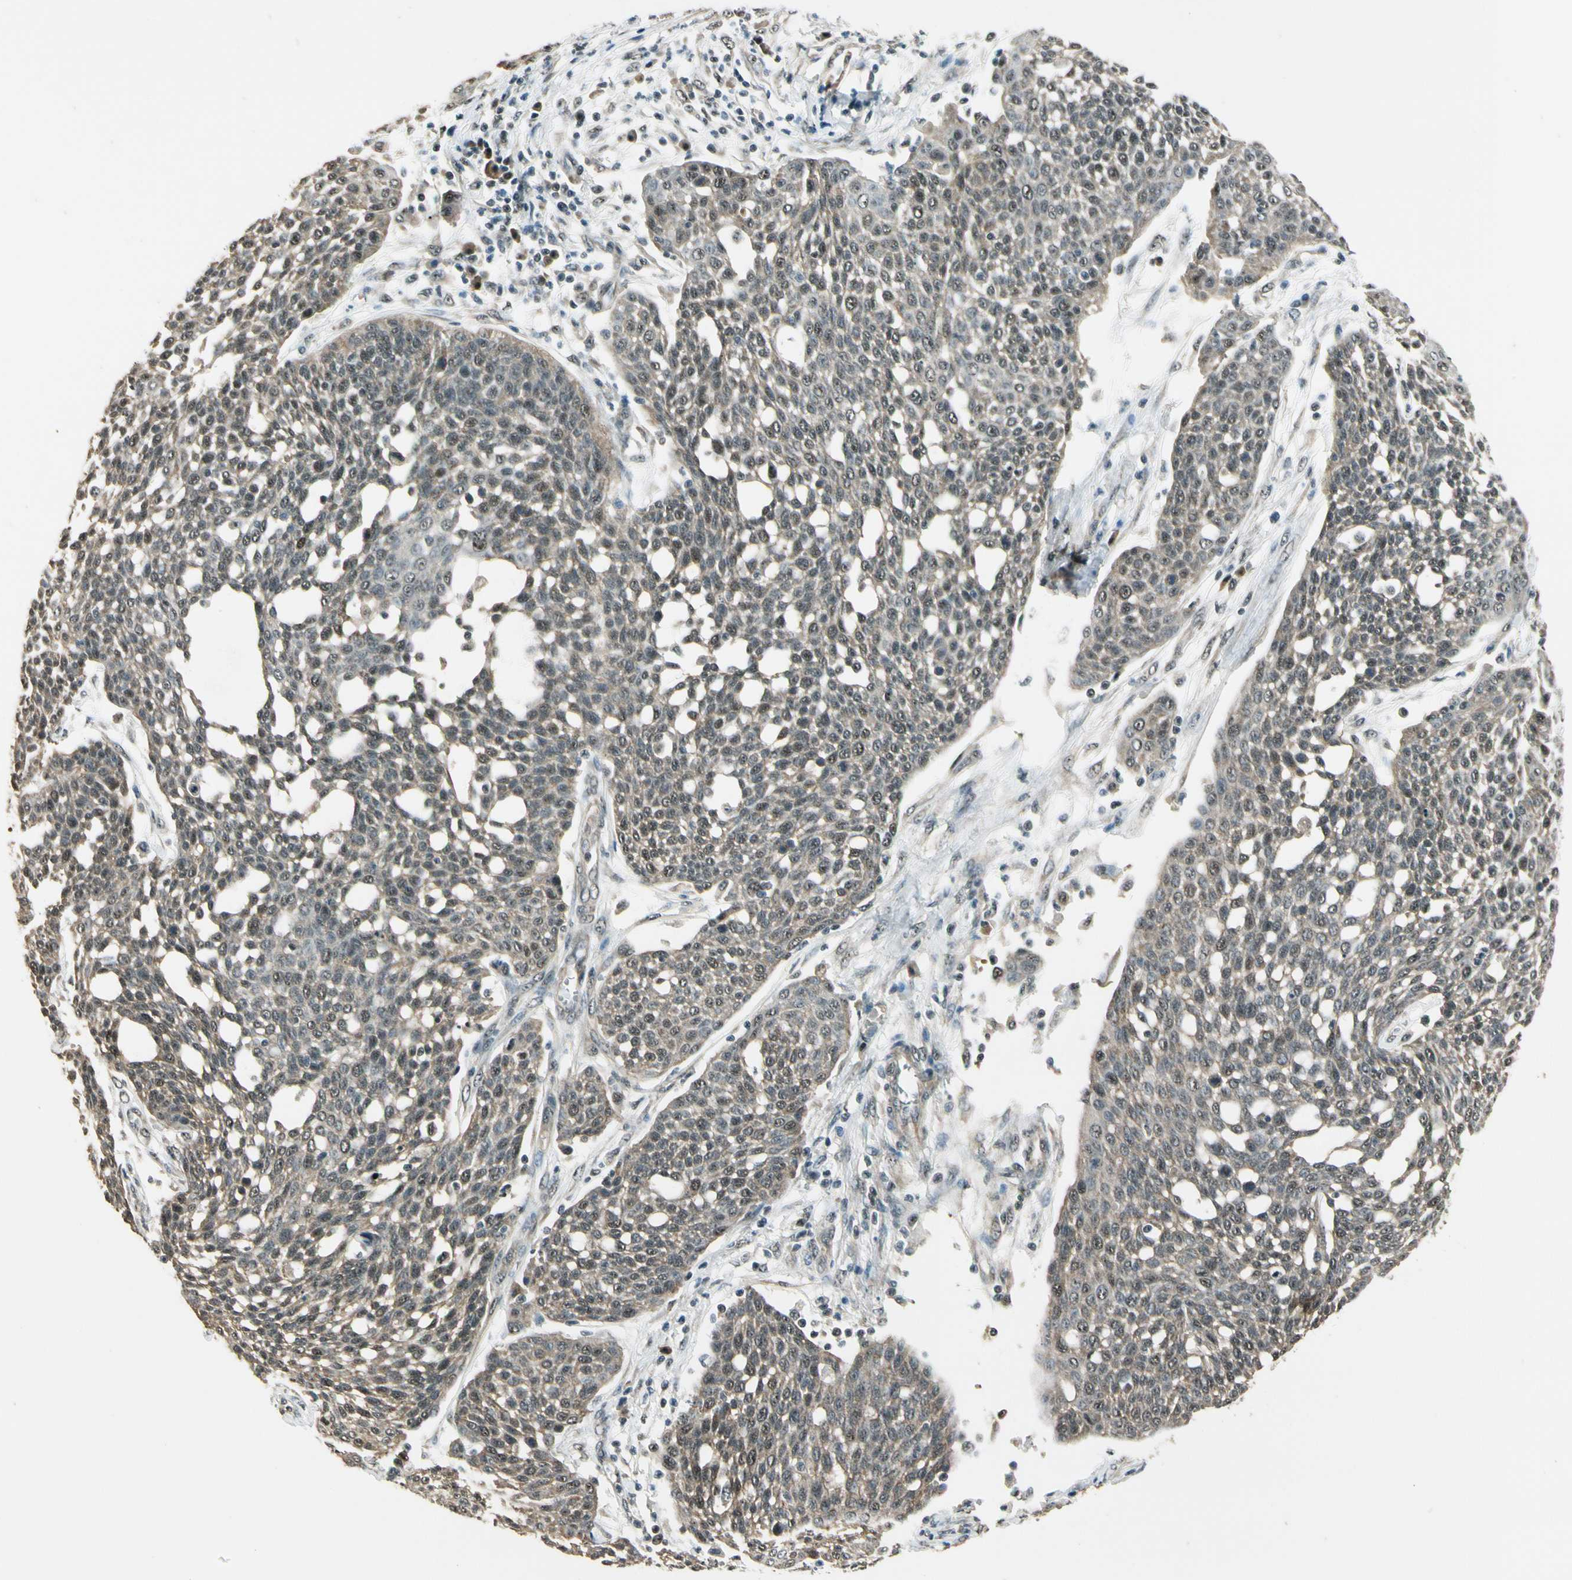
{"staining": {"intensity": "weak", "quantity": ">75%", "location": "cytoplasmic/membranous,nuclear"}, "tissue": "cervical cancer", "cell_type": "Tumor cells", "image_type": "cancer", "snomed": [{"axis": "morphology", "description": "Squamous cell carcinoma, NOS"}, {"axis": "topography", "description": "Cervix"}], "caption": "An immunohistochemistry image of neoplastic tissue is shown. Protein staining in brown highlights weak cytoplasmic/membranous and nuclear positivity in squamous cell carcinoma (cervical) within tumor cells. The protein of interest is stained brown, and the nuclei are stained in blue (DAB (3,3'-diaminobenzidine) IHC with brightfield microscopy, high magnification).", "gene": "MCPH1", "patient": {"sex": "female", "age": 34}}